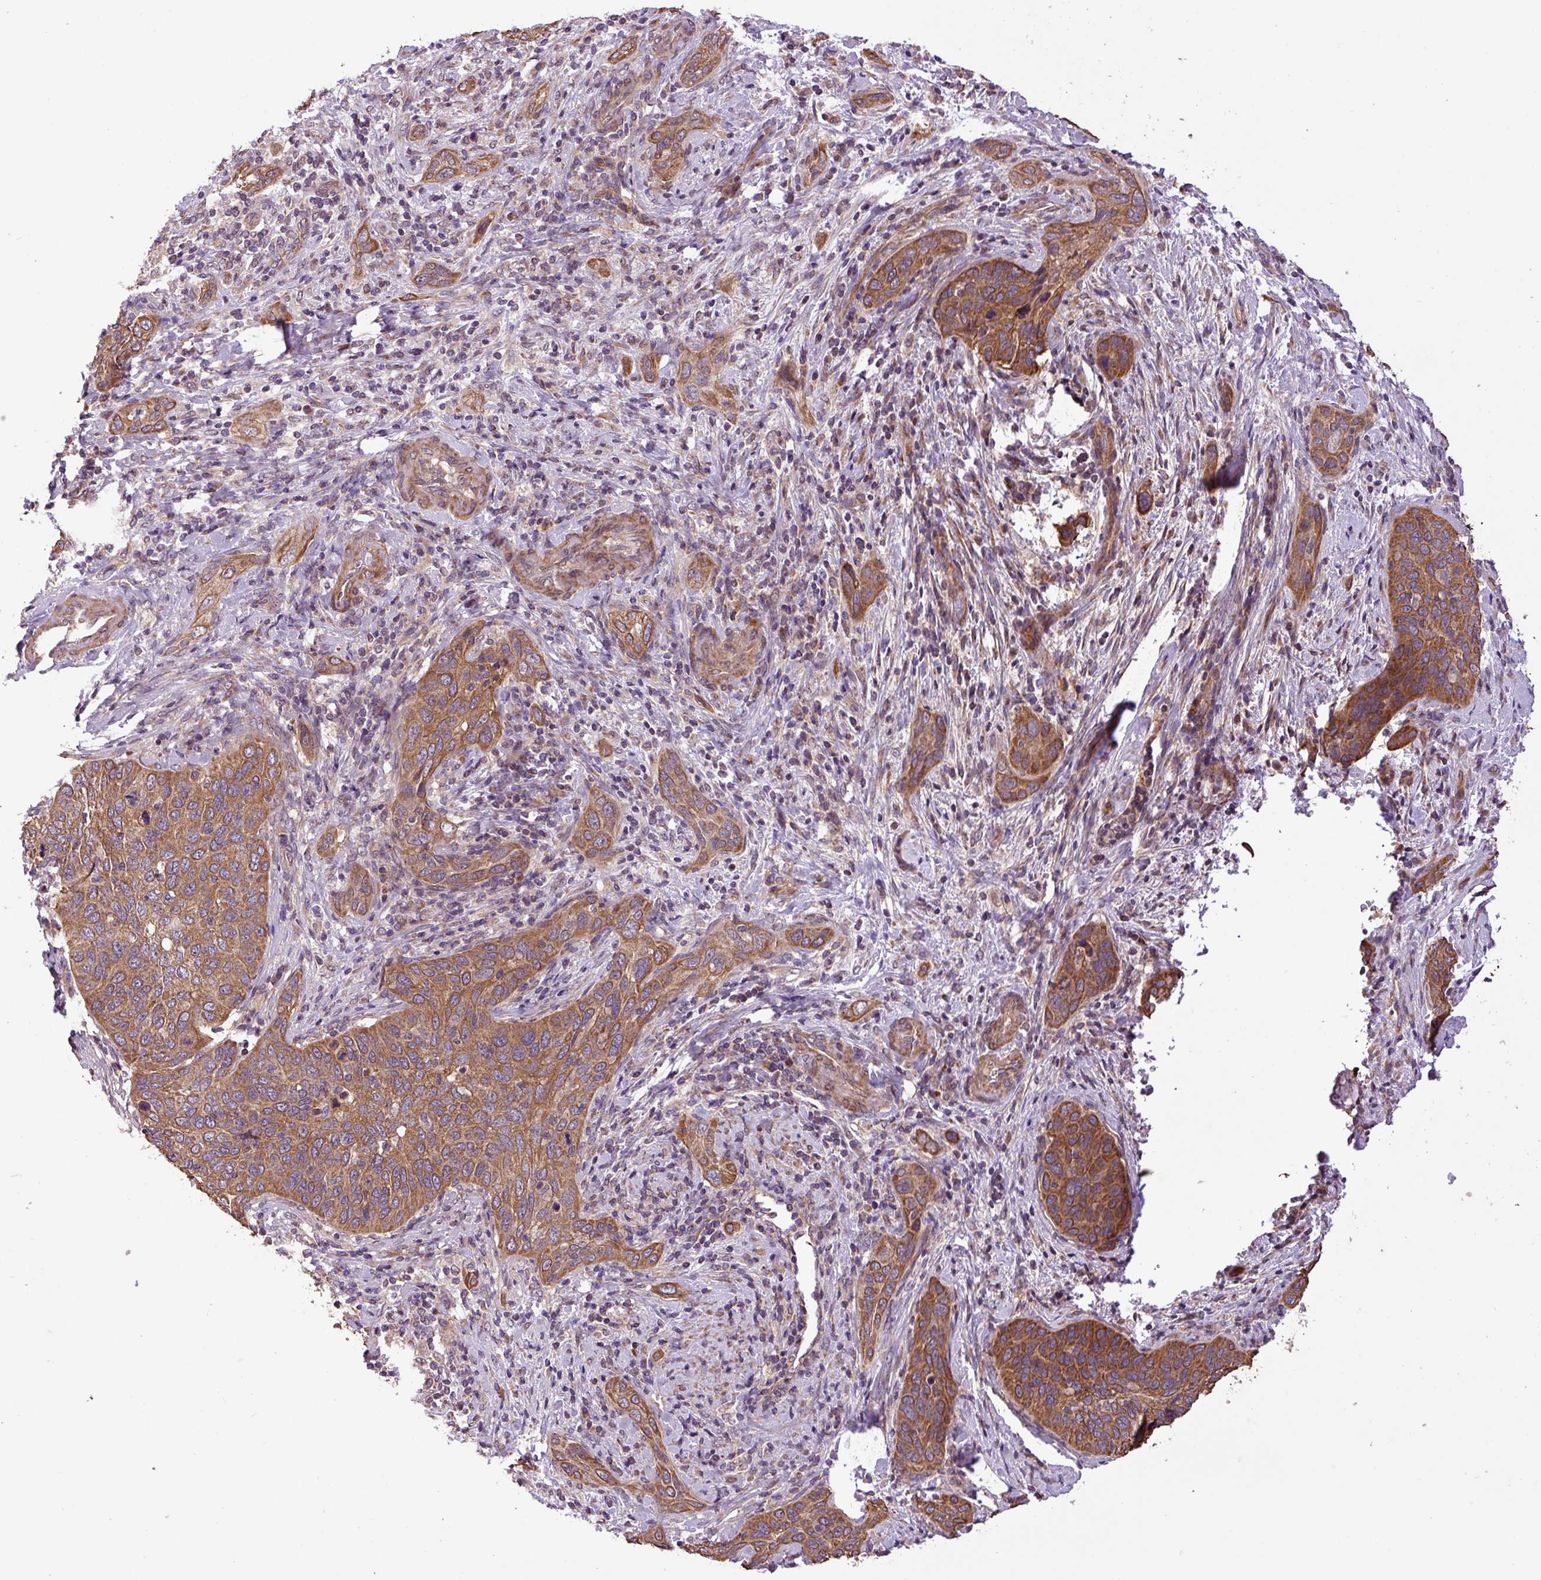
{"staining": {"intensity": "strong", "quantity": ">75%", "location": "cytoplasmic/membranous"}, "tissue": "cervical cancer", "cell_type": "Tumor cells", "image_type": "cancer", "snomed": [{"axis": "morphology", "description": "Squamous cell carcinoma, NOS"}, {"axis": "topography", "description": "Cervix"}], "caption": "Strong cytoplasmic/membranous protein positivity is identified in about >75% of tumor cells in squamous cell carcinoma (cervical).", "gene": "TIMM10B", "patient": {"sex": "female", "age": 60}}